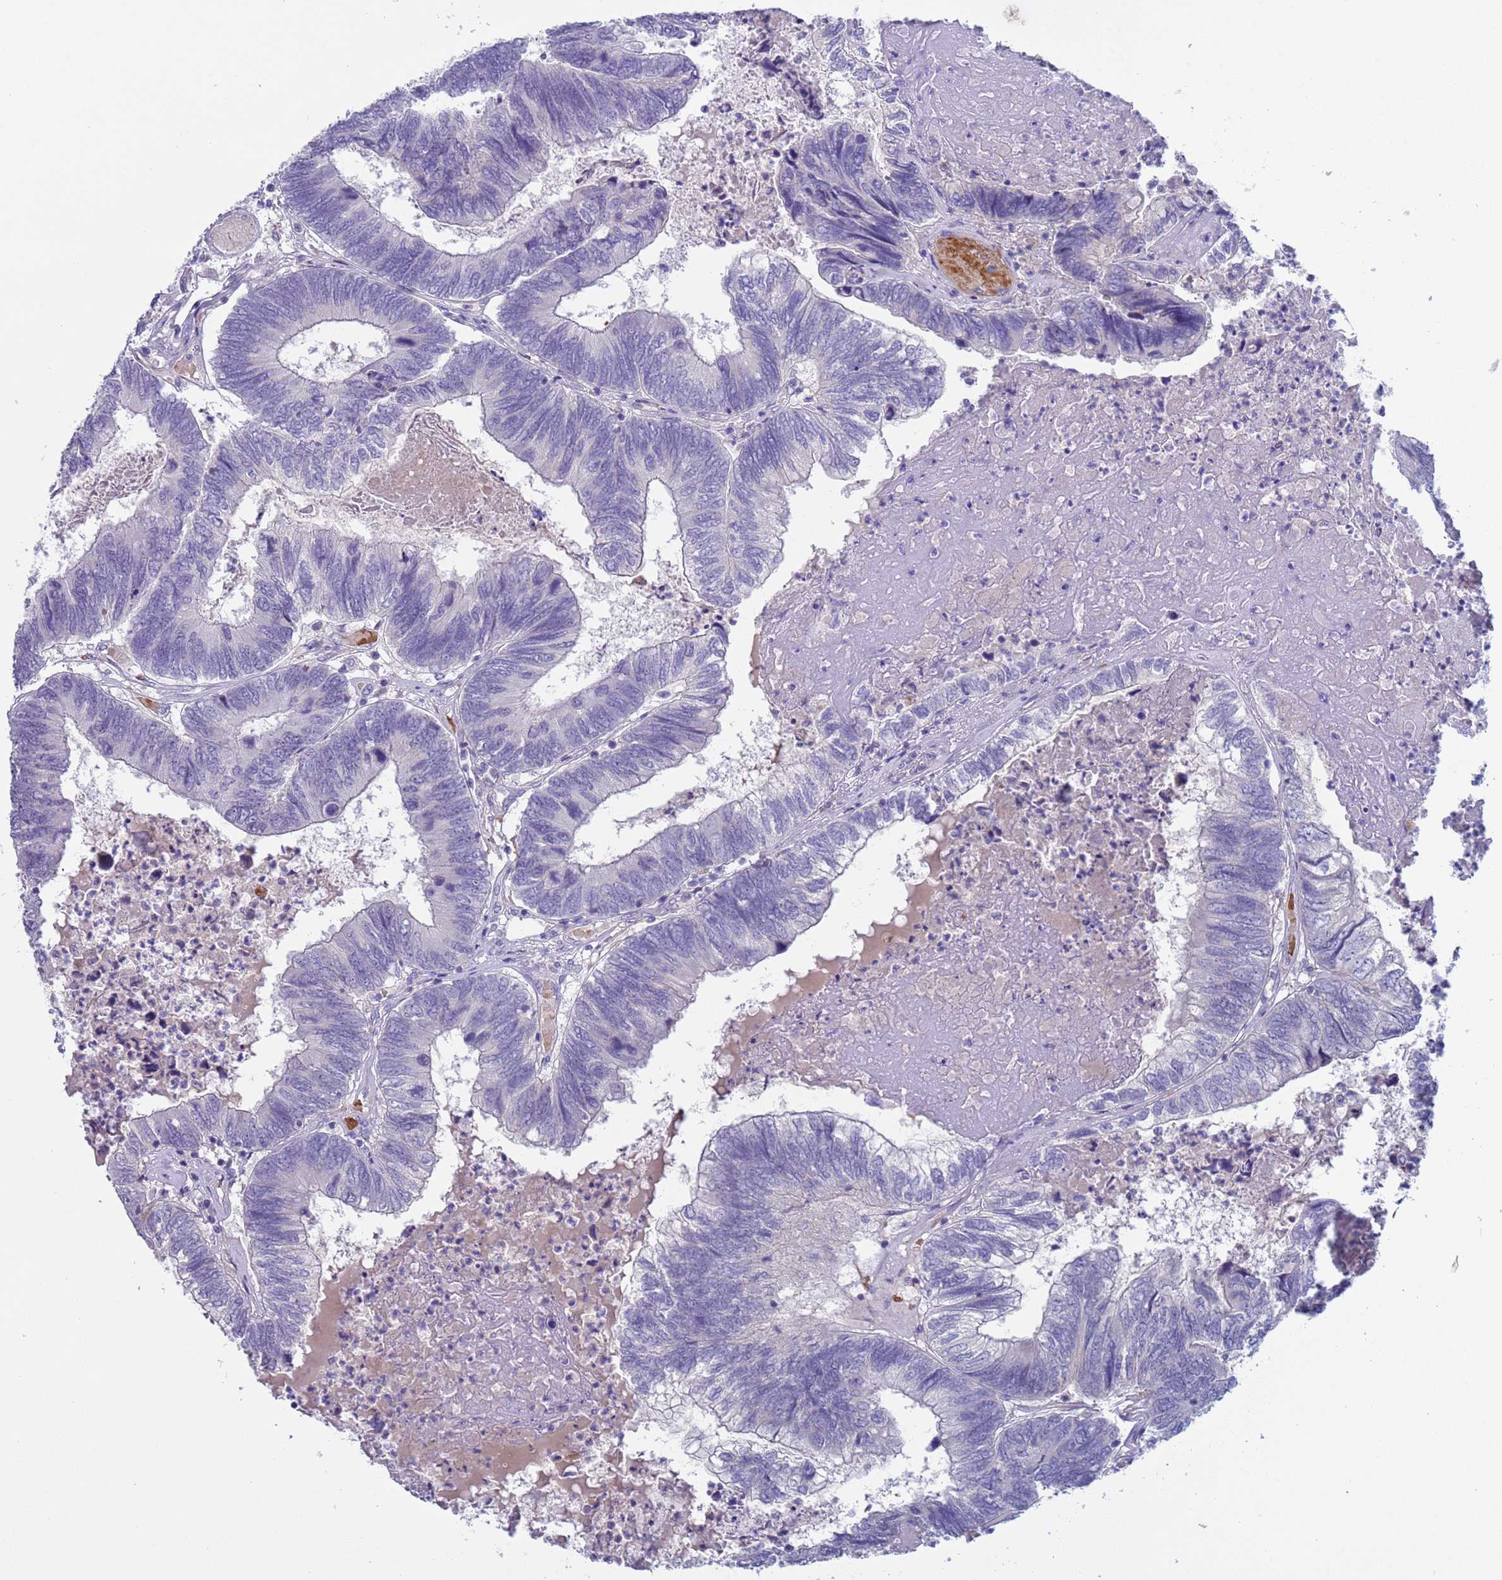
{"staining": {"intensity": "negative", "quantity": "none", "location": "none"}, "tissue": "colorectal cancer", "cell_type": "Tumor cells", "image_type": "cancer", "snomed": [{"axis": "morphology", "description": "Adenocarcinoma, NOS"}, {"axis": "topography", "description": "Colon"}], "caption": "The image reveals no staining of tumor cells in adenocarcinoma (colorectal). (DAB (3,3'-diaminobenzidine) immunohistochemistry (IHC), high magnification).", "gene": "KBTBD3", "patient": {"sex": "female", "age": 67}}